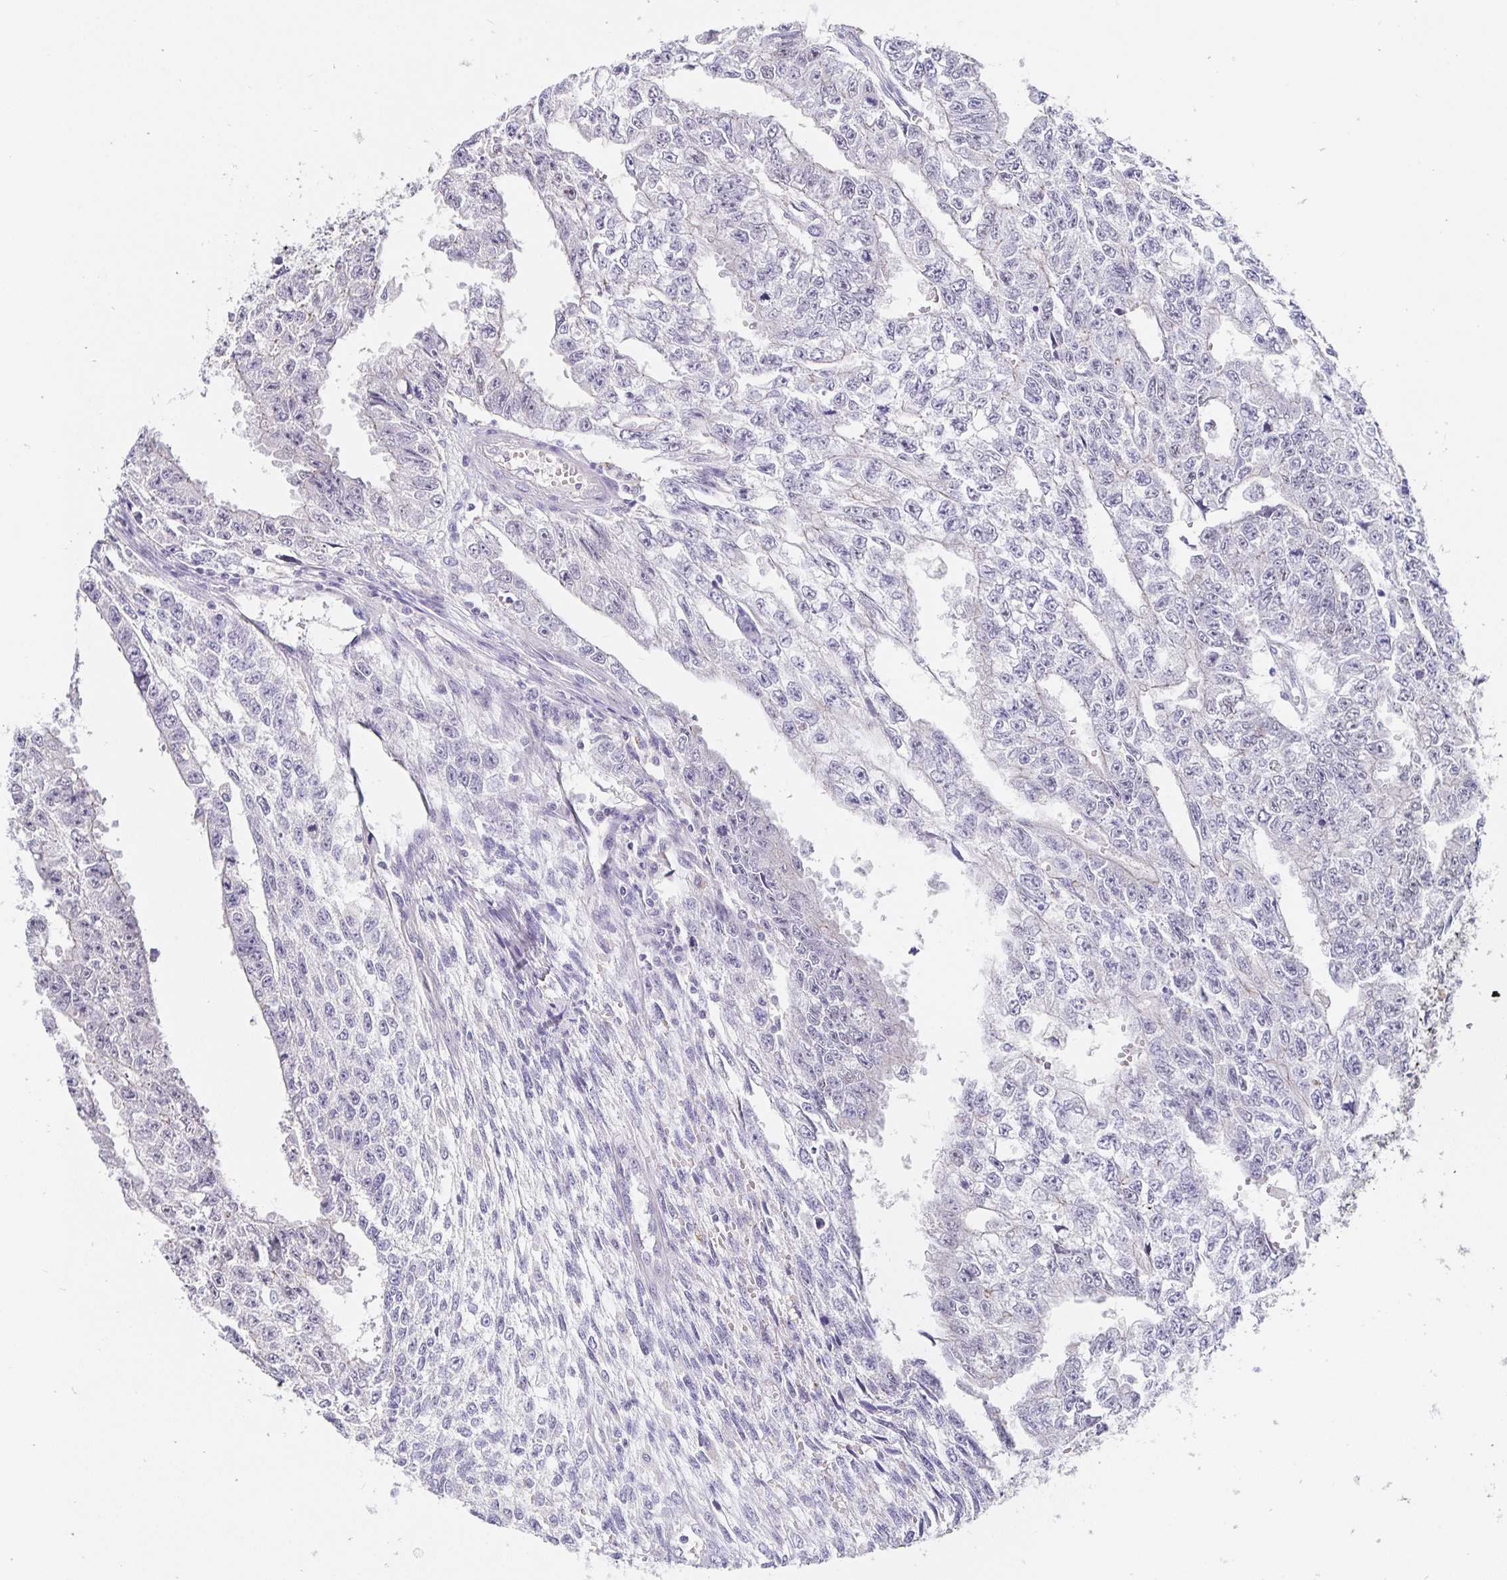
{"staining": {"intensity": "negative", "quantity": "none", "location": "none"}, "tissue": "testis cancer", "cell_type": "Tumor cells", "image_type": "cancer", "snomed": [{"axis": "morphology", "description": "Carcinoma, Embryonal, NOS"}, {"axis": "morphology", "description": "Teratoma, malignant, NOS"}, {"axis": "topography", "description": "Testis"}], "caption": "The image demonstrates no significant positivity in tumor cells of testis cancer (malignant teratoma). (Stains: DAB immunohistochemistry (IHC) with hematoxylin counter stain, Microscopy: brightfield microscopy at high magnification).", "gene": "PDX1", "patient": {"sex": "male", "age": 24}}